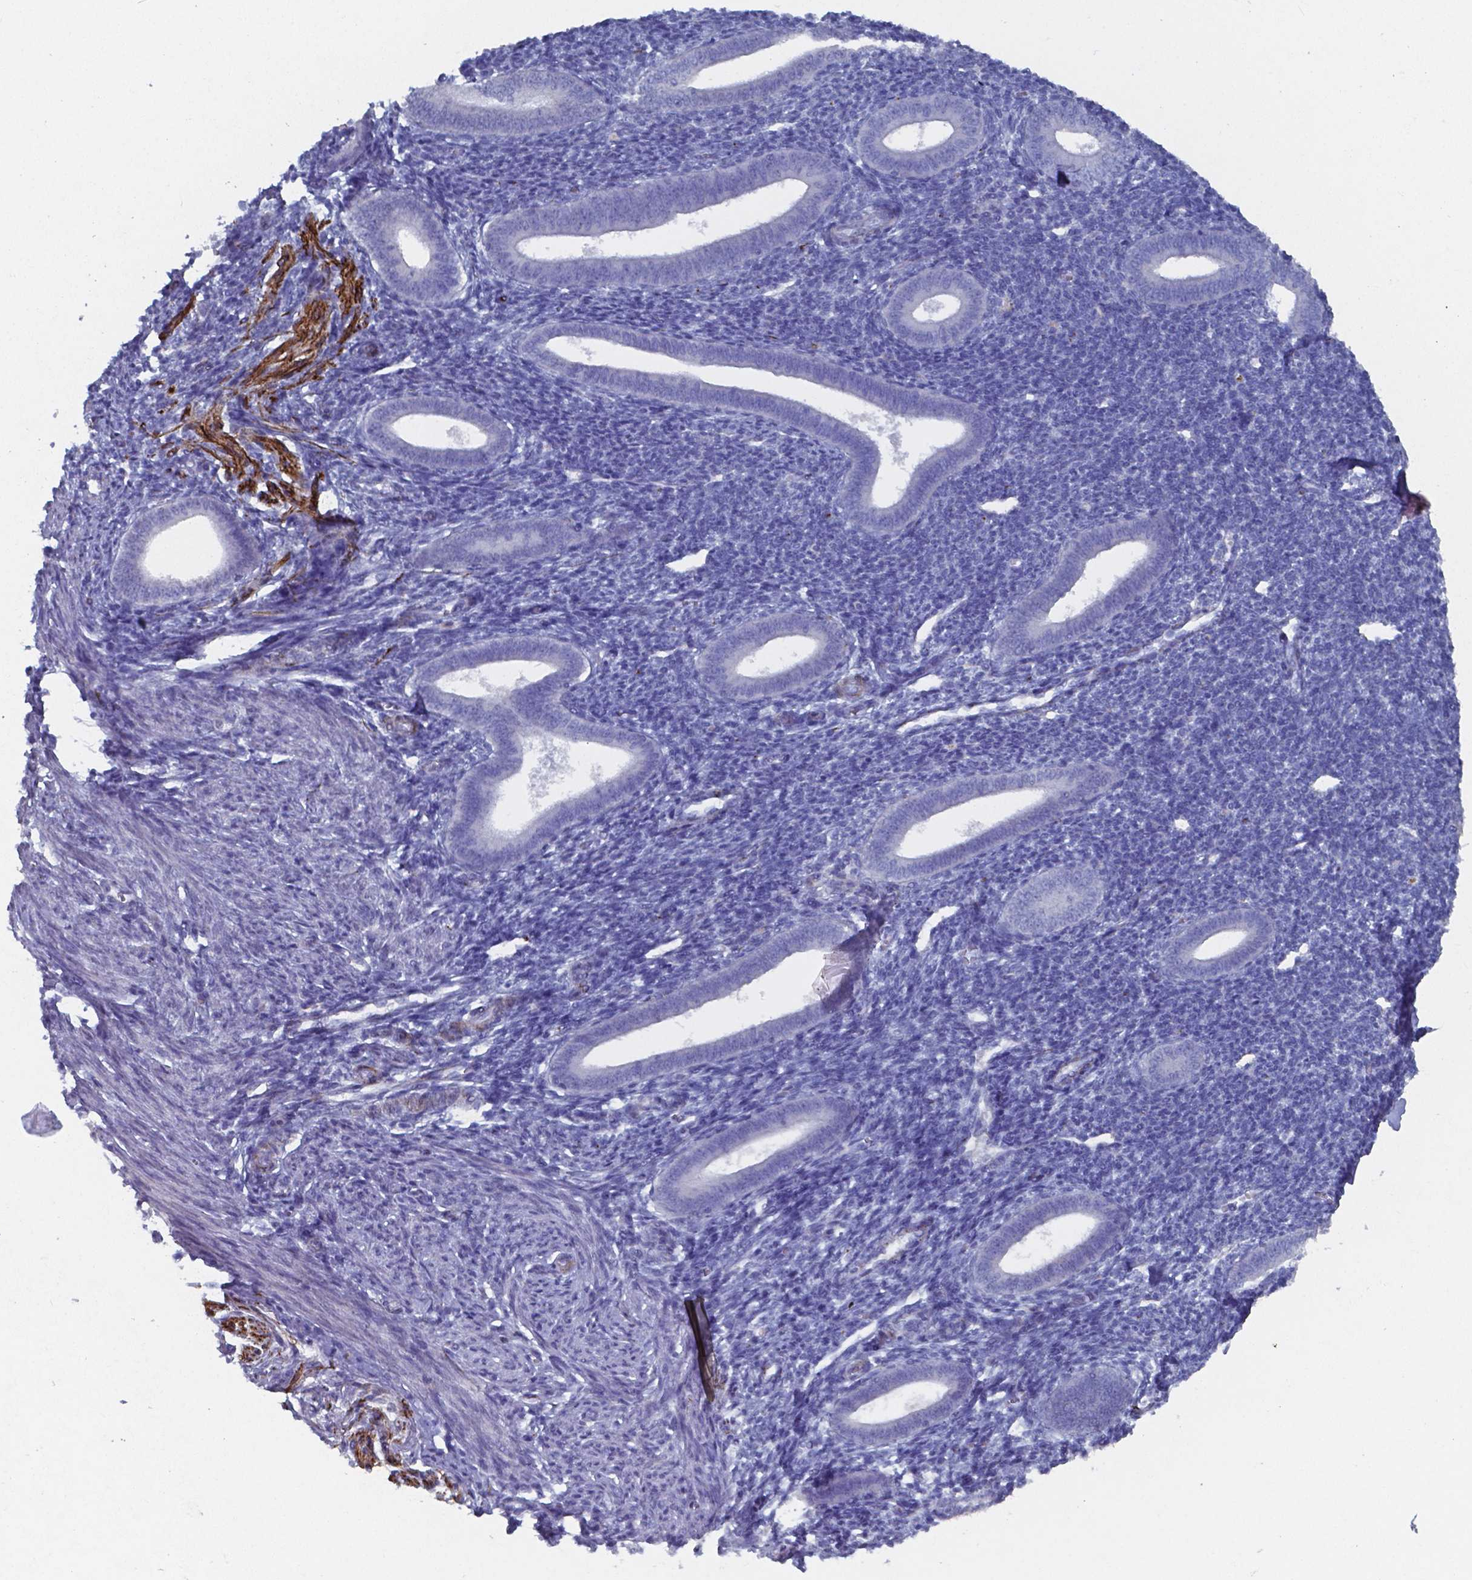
{"staining": {"intensity": "negative", "quantity": "none", "location": "none"}, "tissue": "endometrium", "cell_type": "Cells in endometrial stroma", "image_type": "normal", "snomed": [{"axis": "morphology", "description": "Normal tissue, NOS"}, {"axis": "topography", "description": "Endometrium"}], "caption": "Immunohistochemistry photomicrograph of normal human endometrium stained for a protein (brown), which exhibits no positivity in cells in endometrial stroma.", "gene": "PLA2R1", "patient": {"sex": "female", "age": 25}}